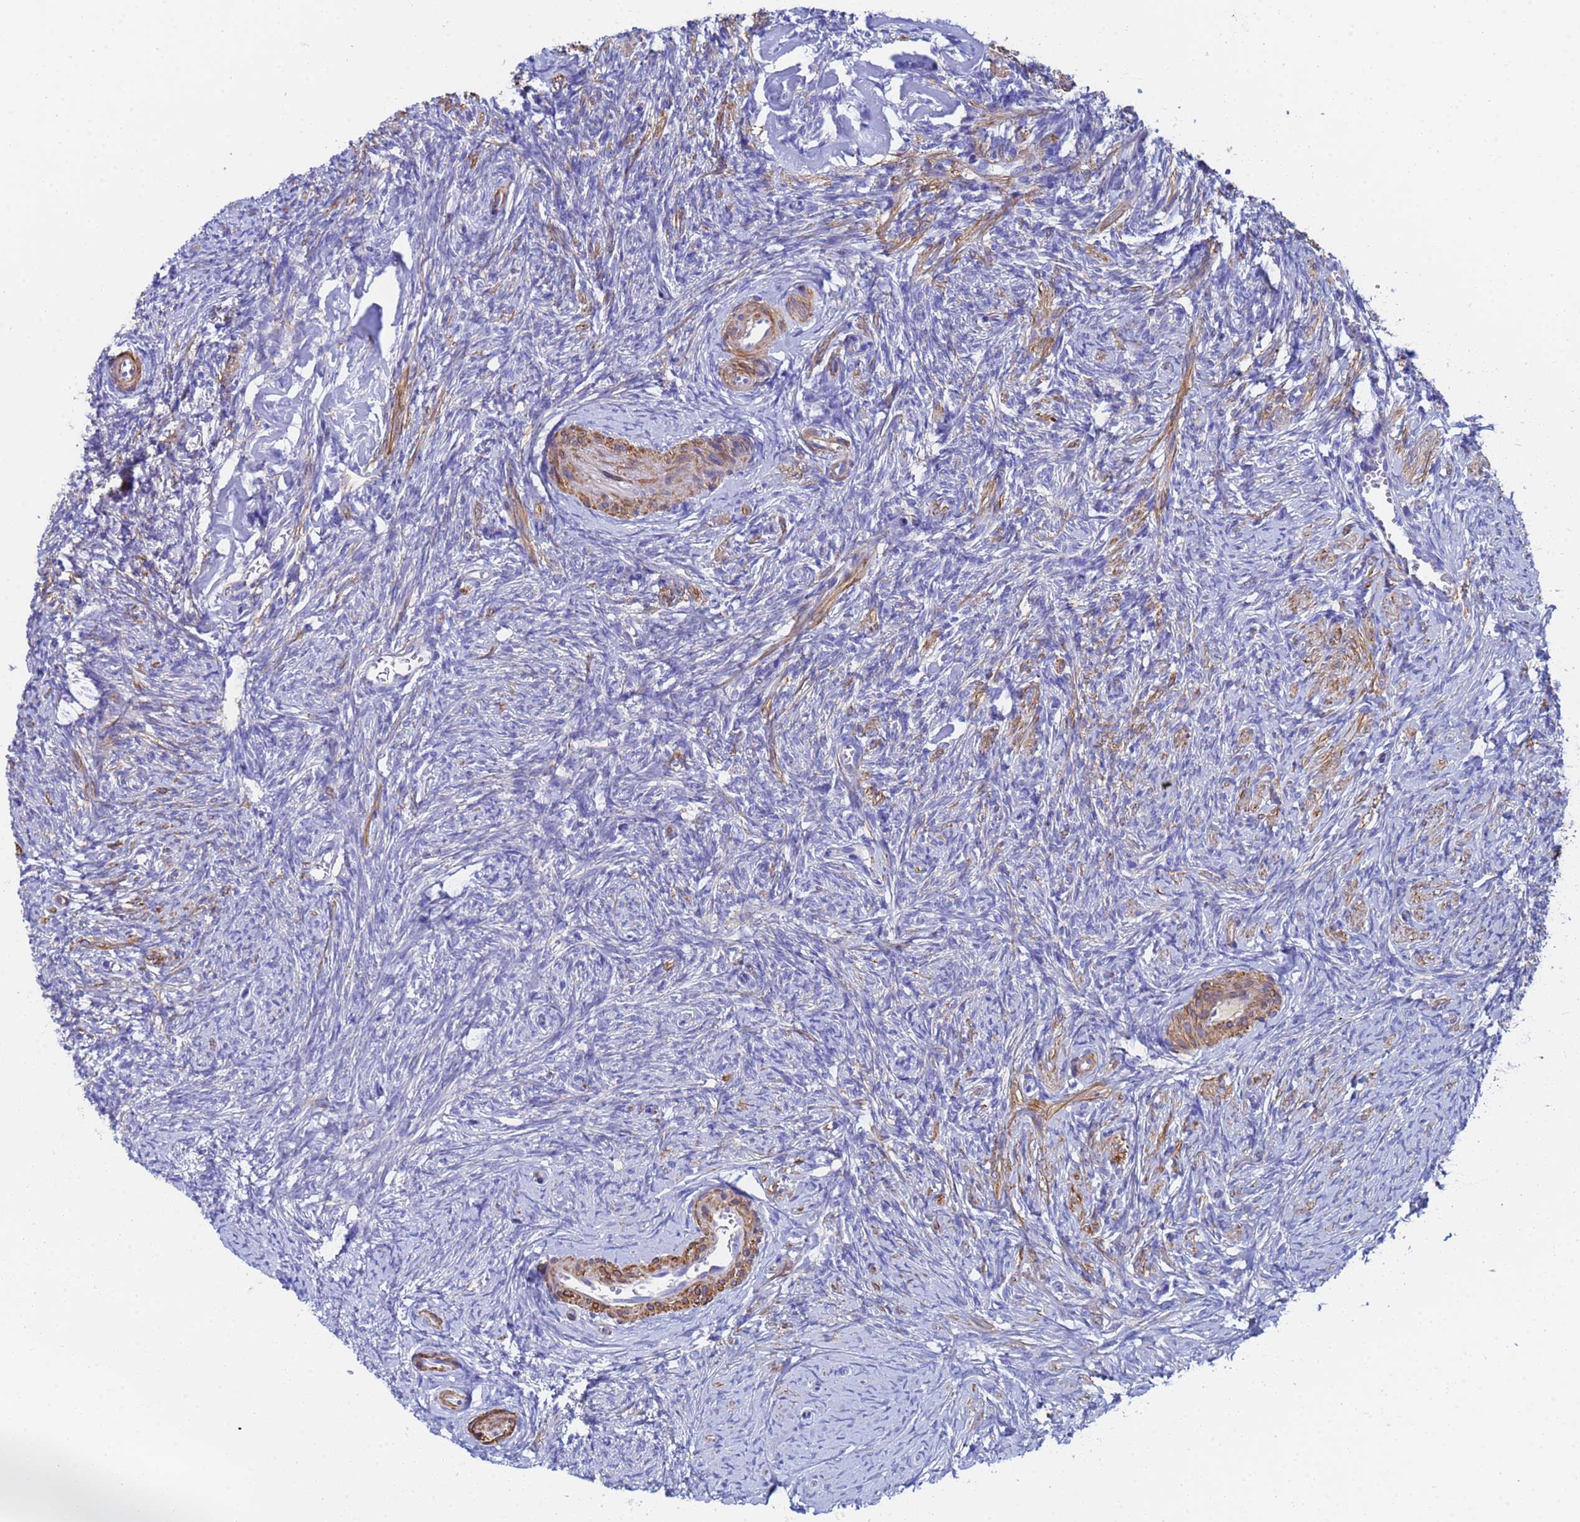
{"staining": {"intensity": "negative", "quantity": "none", "location": "none"}, "tissue": "ovary", "cell_type": "Follicle cells", "image_type": "normal", "snomed": [{"axis": "morphology", "description": "Normal tissue, NOS"}, {"axis": "topography", "description": "Ovary"}], "caption": "Immunohistochemistry (IHC) image of unremarkable ovary: human ovary stained with DAB shows no significant protein positivity in follicle cells.", "gene": "CST1", "patient": {"sex": "female", "age": 44}}